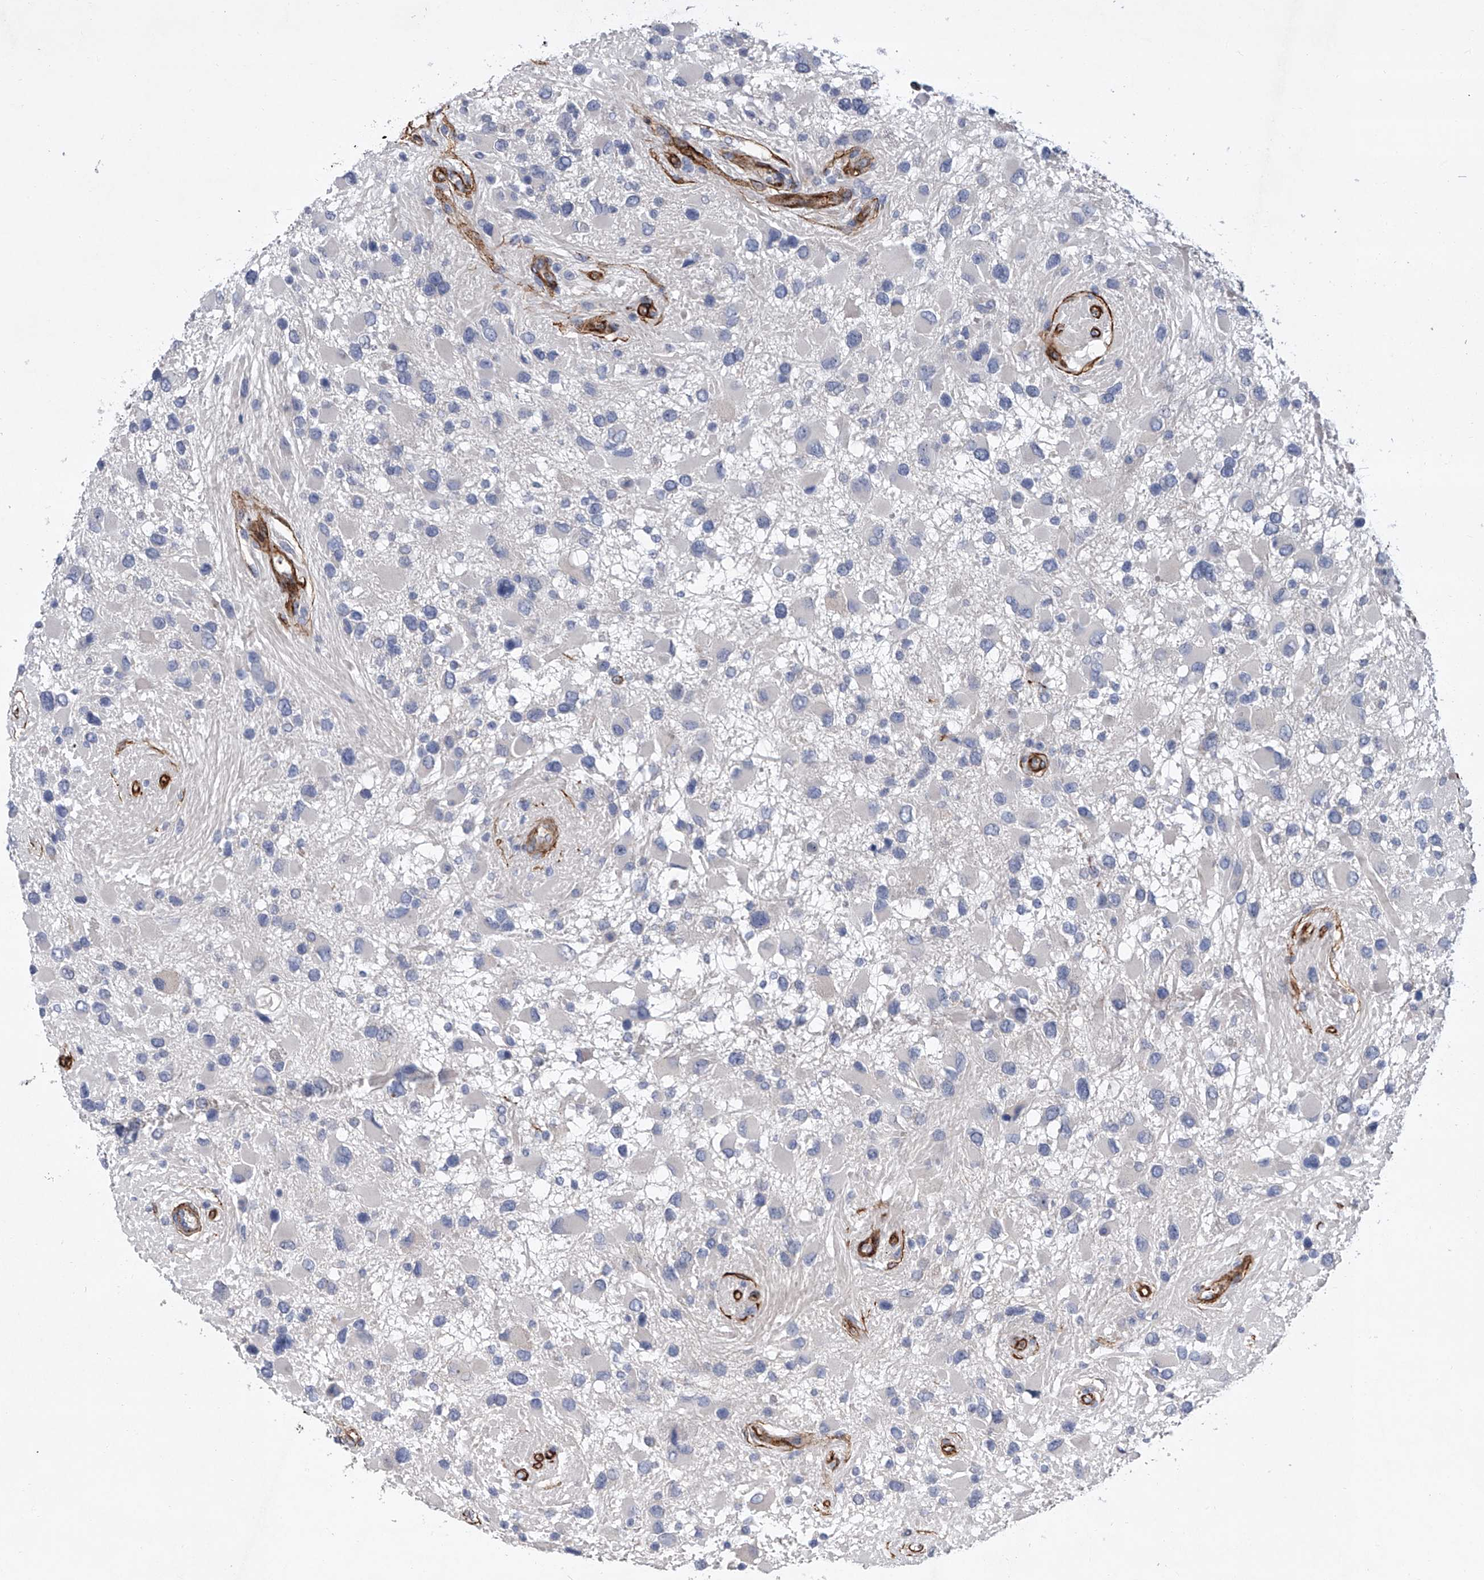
{"staining": {"intensity": "negative", "quantity": "none", "location": "none"}, "tissue": "glioma", "cell_type": "Tumor cells", "image_type": "cancer", "snomed": [{"axis": "morphology", "description": "Glioma, malignant, High grade"}, {"axis": "topography", "description": "Brain"}], "caption": "Immunohistochemistry (IHC) of glioma displays no staining in tumor cells.", "gene": "ALG14", "patient": {"sex": "male", "age": 53}}